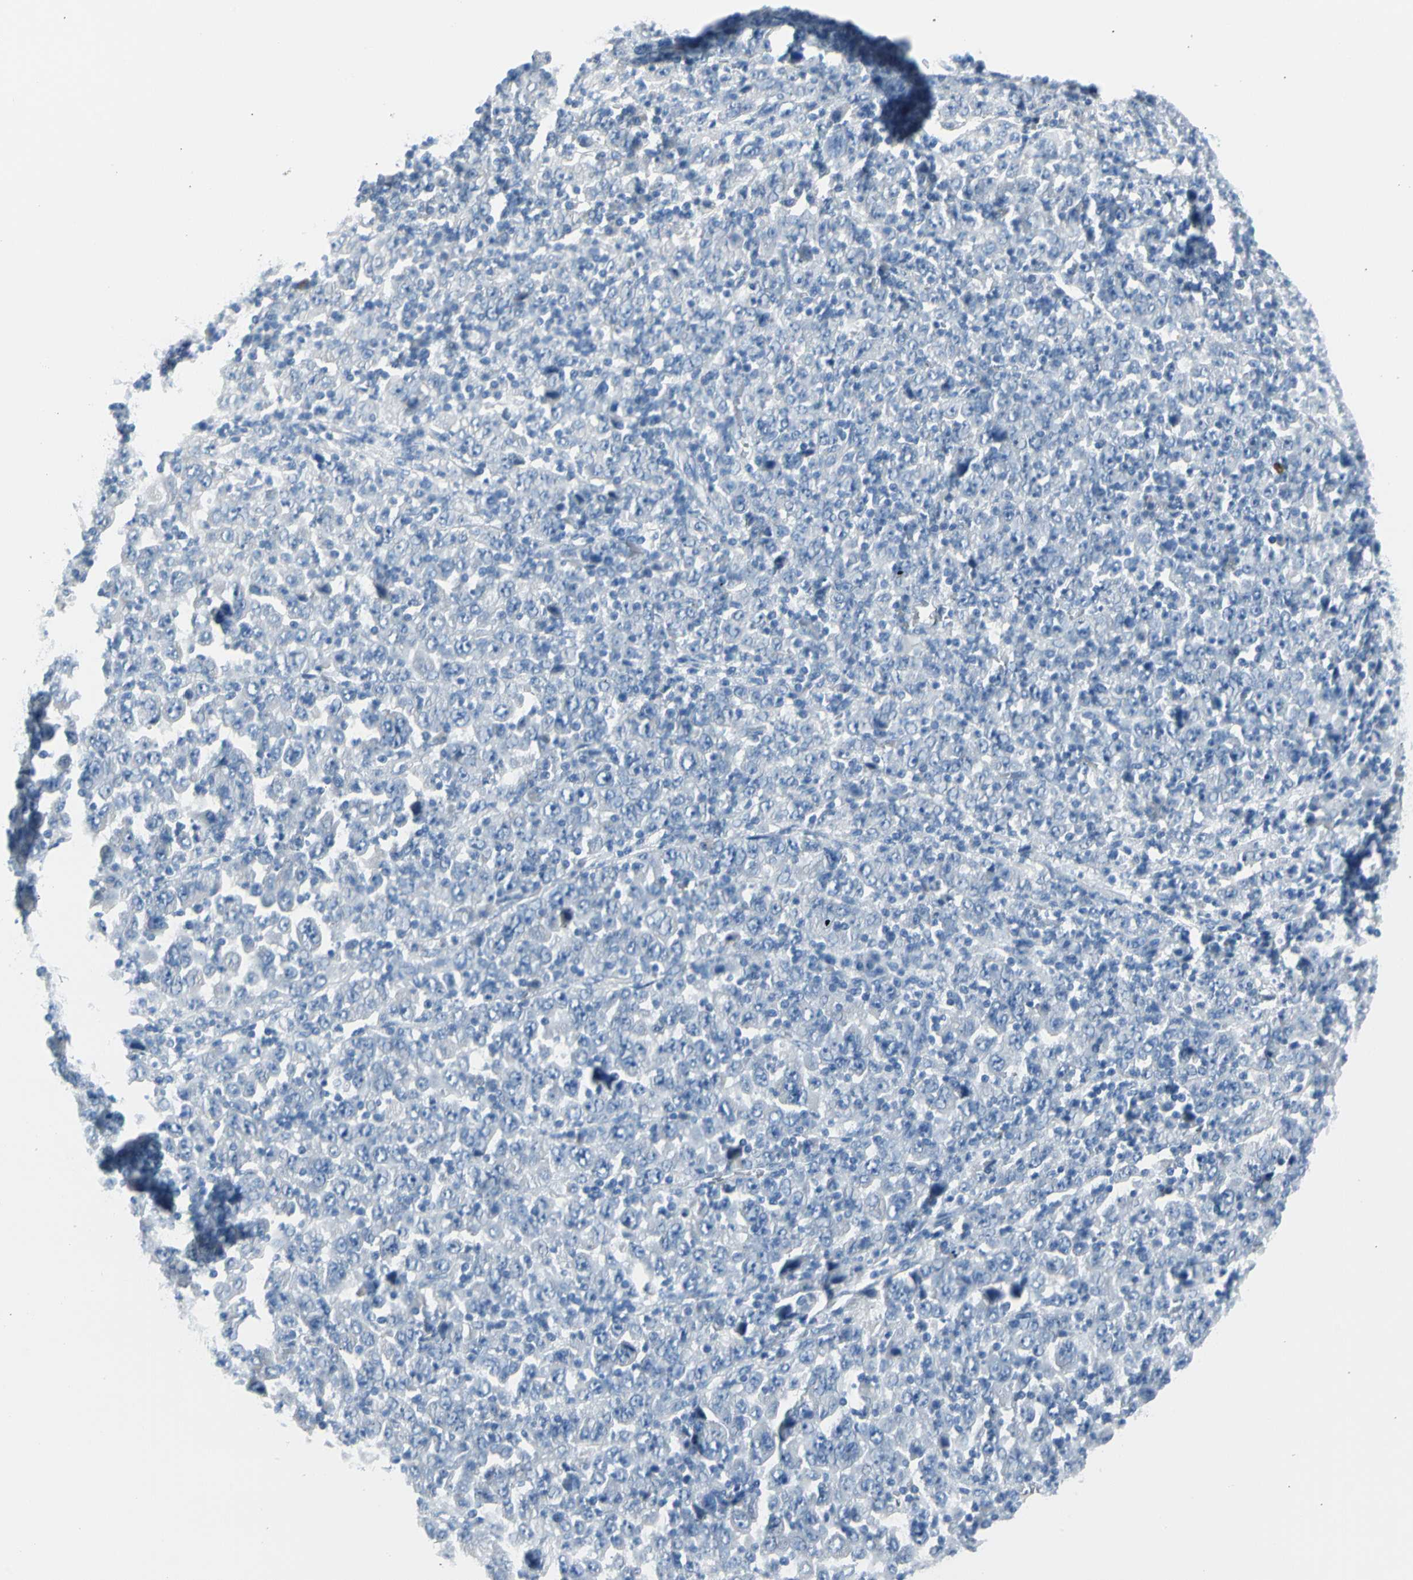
{"staining": {"intensity": "negative", "quantity": "none", "location": "none"}, "tissue": "stomach cancer", "cell_type": "Tumor cells", "image_type": "cancer", "snomed": [{"axis": "morphology", "description": "Normal tissue, NOS"}, {"axis": "morphology", "description": "Adenocarcinoma, NOS"}, {"axis": "topography", "description": "Stomach, upper"}, {"axis": "topography", "description": "Stomach"}], "caption": "Human adenocarcinoma (stomach) stained for a protein using immunohistochemistry exhibits no staining in tumor cells.", "gene": "TPO", "patient": {"sex": "male", "age": 59}}